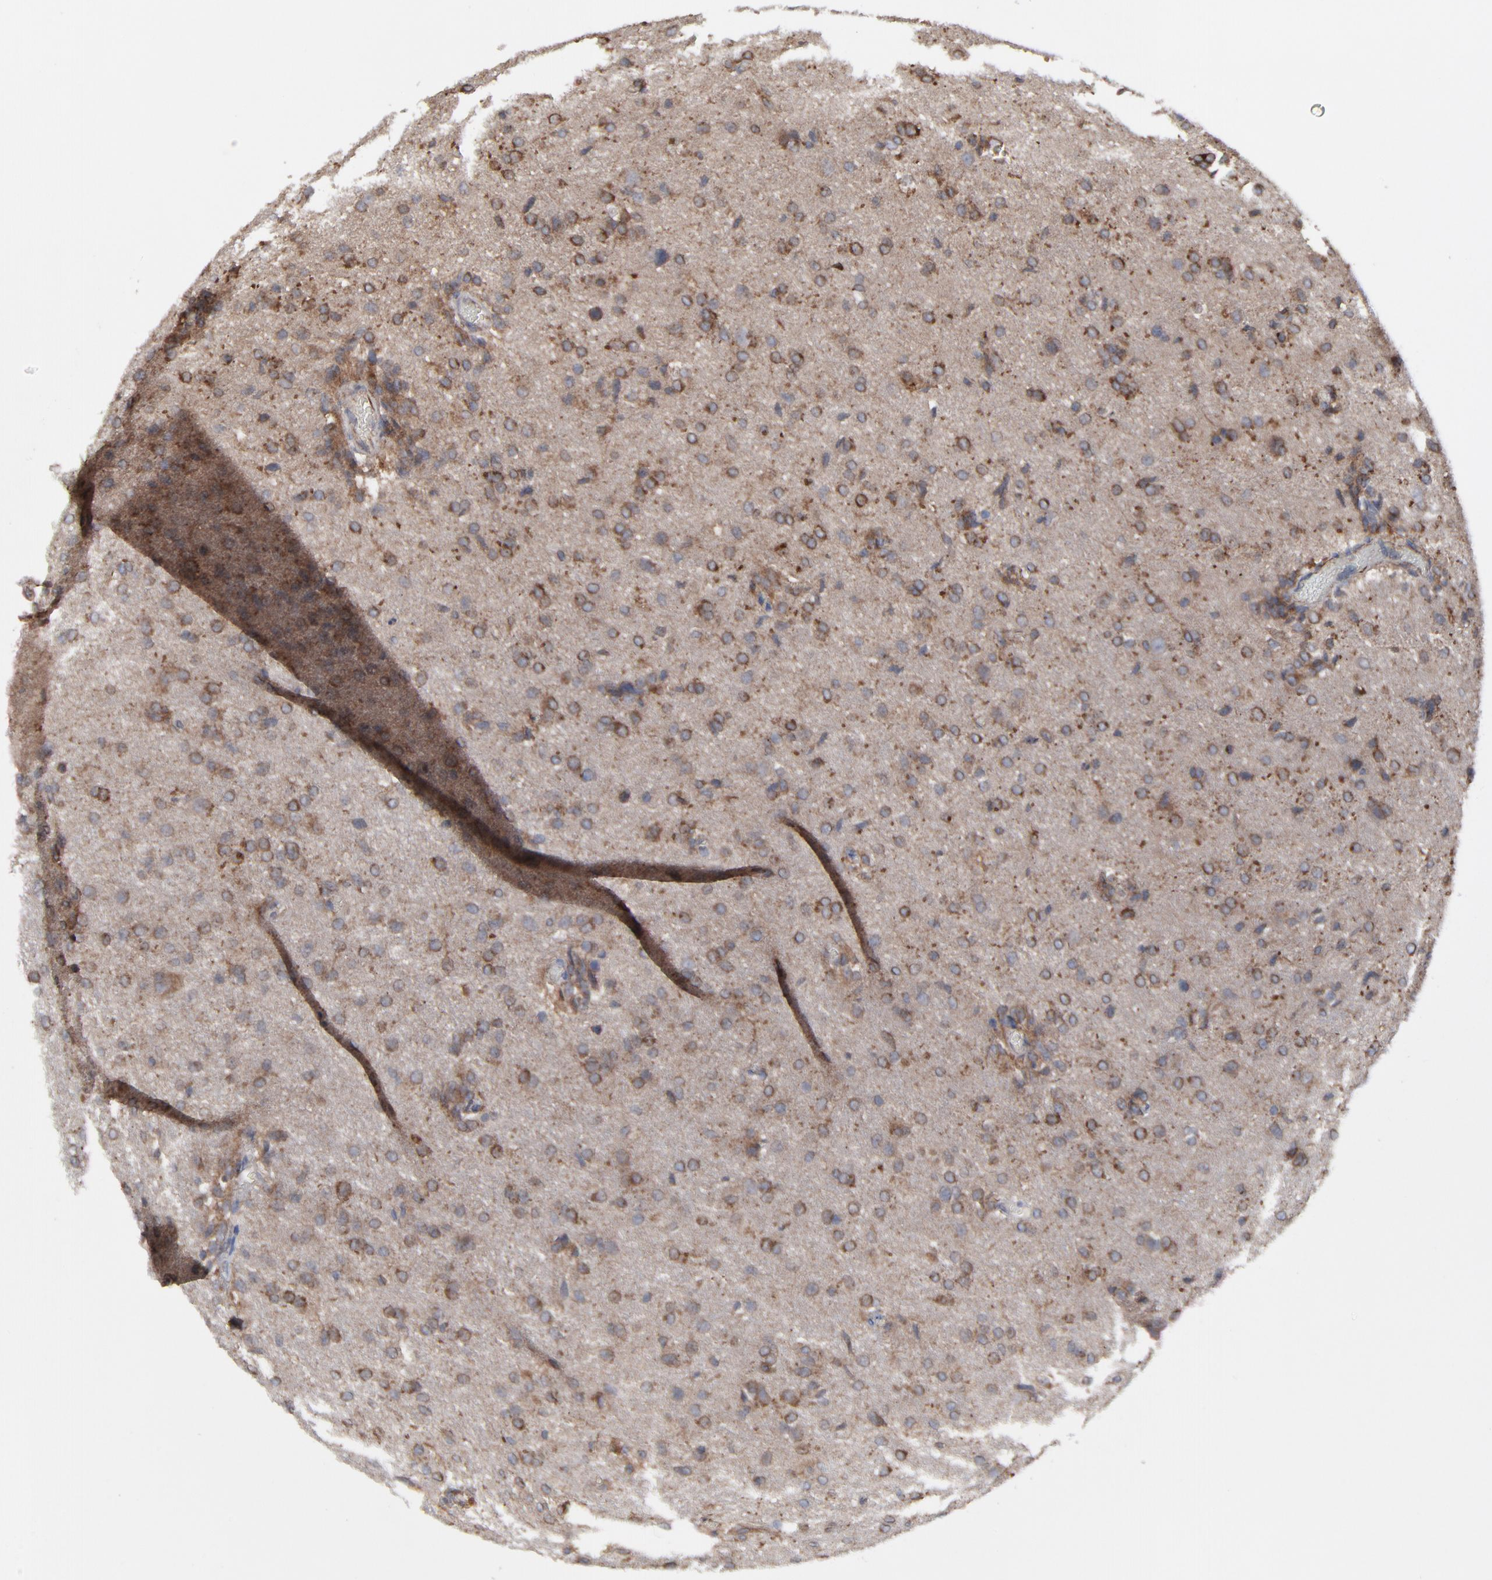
{"staining": {"intensity": "moderate", "quantity": ">75%", "location": "cytoplasmic/membranous"}, "tissue": "glioma", "cell_type": "Tumor cells", "image_type": "cancer", "snomed": [{"axis": "morphology", "description": "Glioma, malignant, High grade"}, {"axis": "topography", "description": "Brain"}], "caption": "IHC image of neoplastic tissue: glioma stained using immunohistochemistry (IHC) shows medium levels of moderate protein expression localized specifically in the cytoplasmic/membranous of tumor cells, appearing as a cytoplasmic/membranous brown color.", "gene": "RAB9A", "patient": {"sex": "male", "age": 68}}